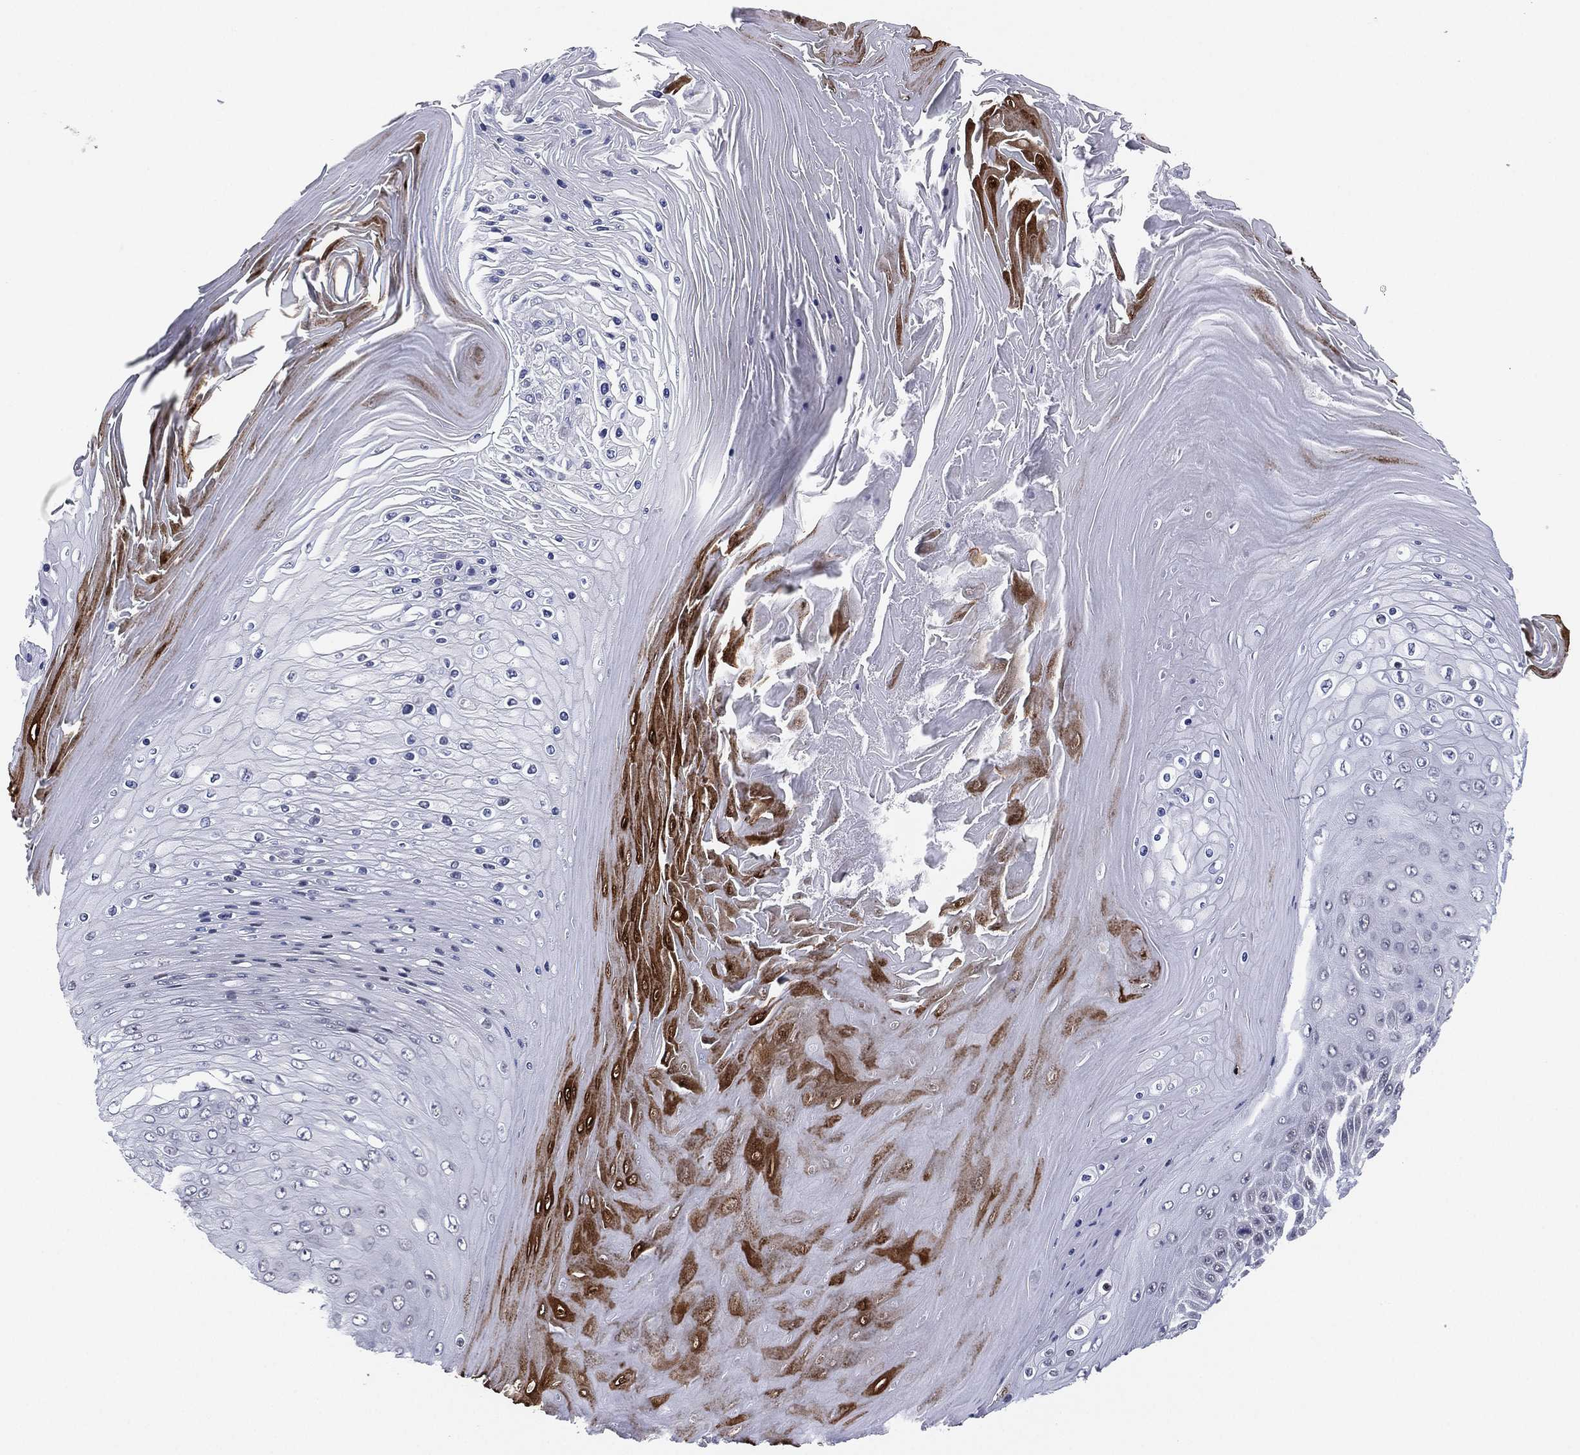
{"staining": {"intensity": "negative", "quantity": "none", "location": "none"}, "tissue": "skin cancer", "cell_type": "Tumor cells", "image_type": "cancer", "snomed": [{"axis": "morphology", "description": "Squamous cell carcinoma, NOS"}, {"axis": "topography", "description": "Skin"}], "caption": "An IHC micrograph of skin cancer (squamous cell carcinoma) is shown. There is no staining in tumor cells of skin cancer (squamous cell carcinoma). (Brightfield microscopy of DAB (3,3'-diaminobenzidine) immunohistochemistry (IHC) at high magnification).", "gene": "CD177", "patient": {"sex": "male", "age": 62}}